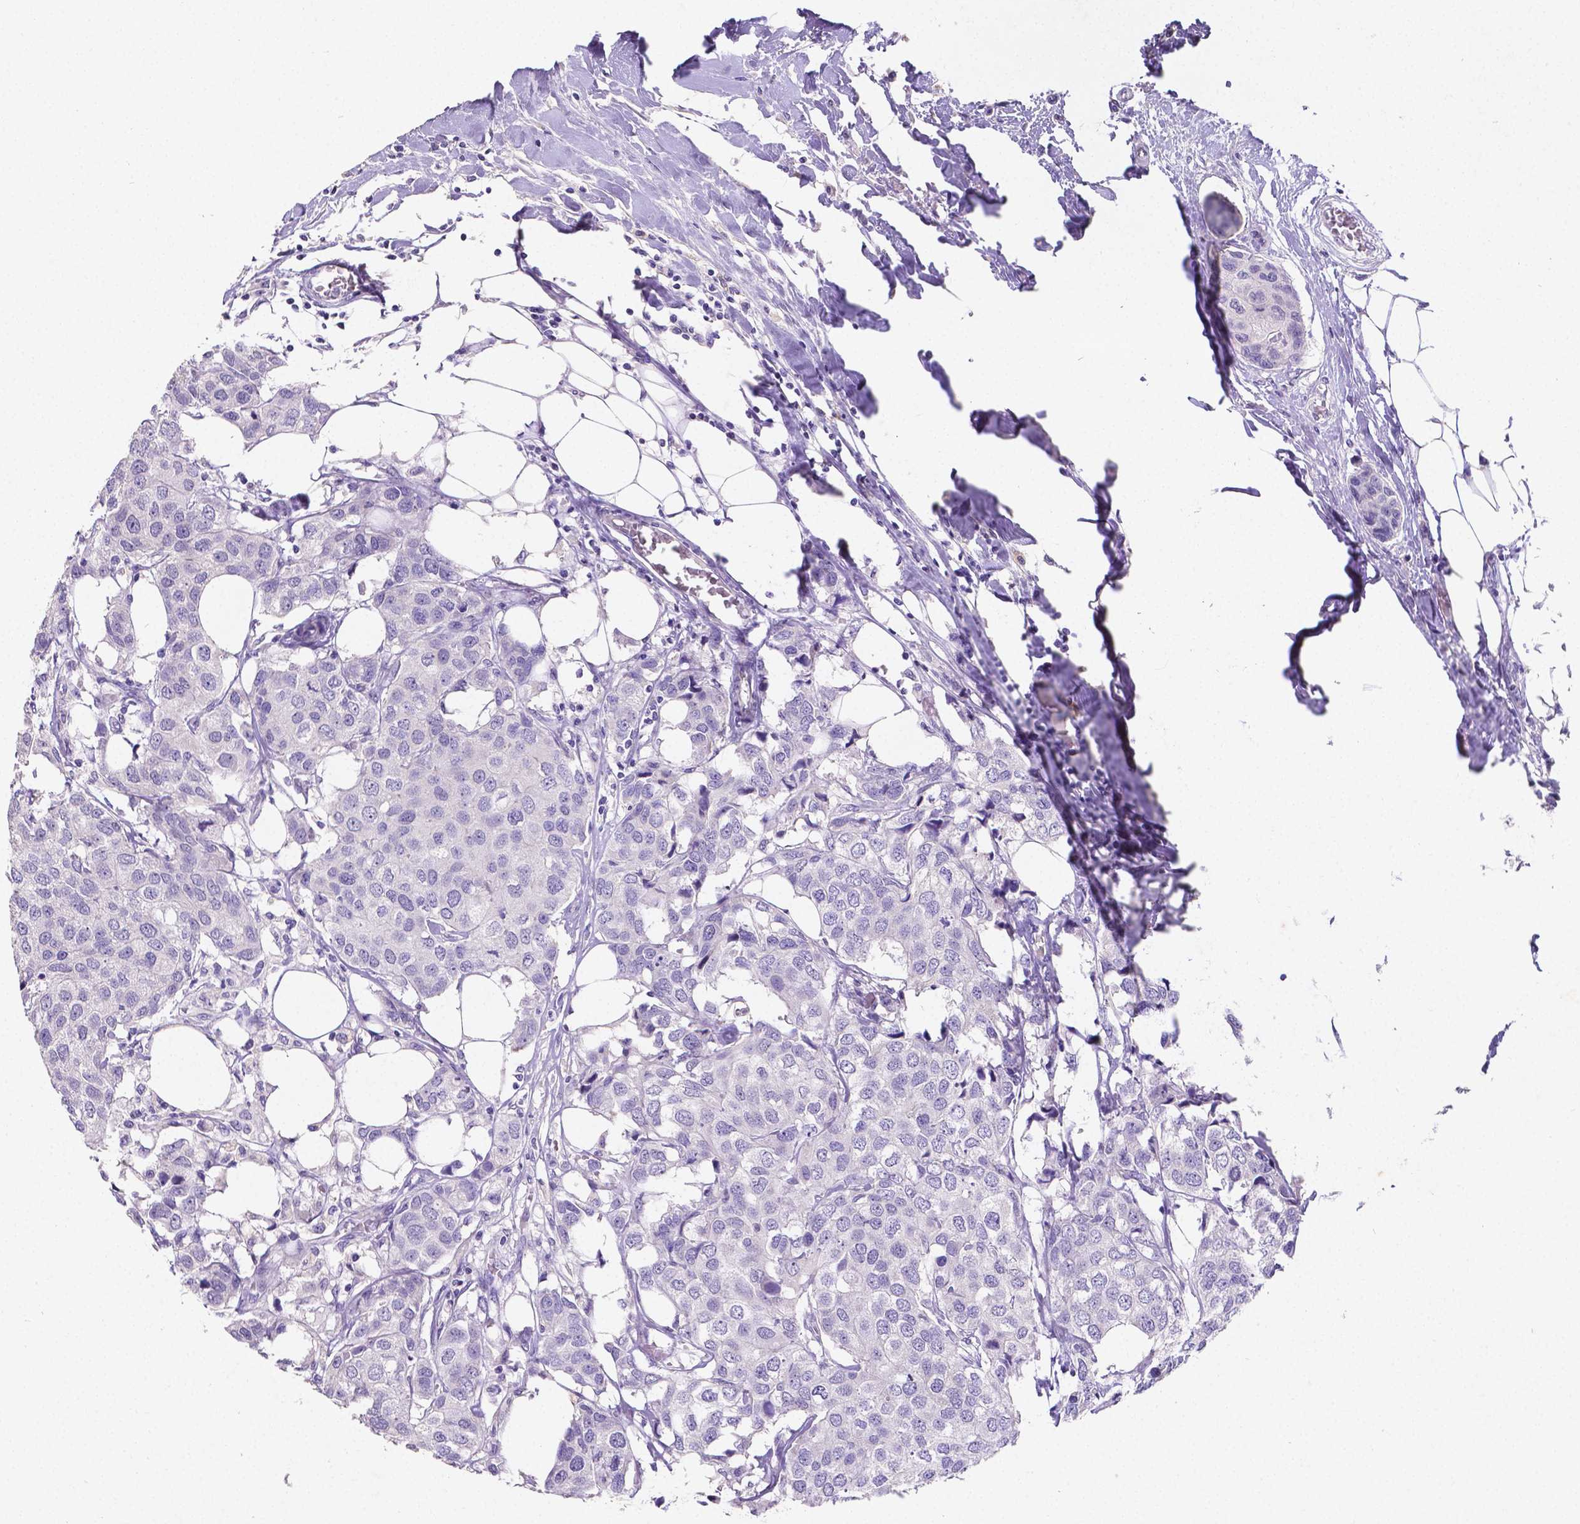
{"staining": {"intensity": "negative", "quantity": "none", "location": "none"}, "tissue": "breast cancer", "cell_type": "Tumor cells", "image_type": "cancer", "snomed": [{"axis": "morphology", "description": "Duct carcinoma"}, {"axis": "topography", "description": "Breast"}], "caption": "Immunohistochemical staining of breast cancer (infiltrating ductal carcinoma) demonstrates no significant staining in tumor cells. (Stains: DAB (3,3'-diaminobenzidine) immunohistochemistry (IHC) with hematoxylin counter stain, Microscopy: brightfield microscopy at high magnification).", "gene": "SATB2", "patient": {"sex": "female", "age": 80}}